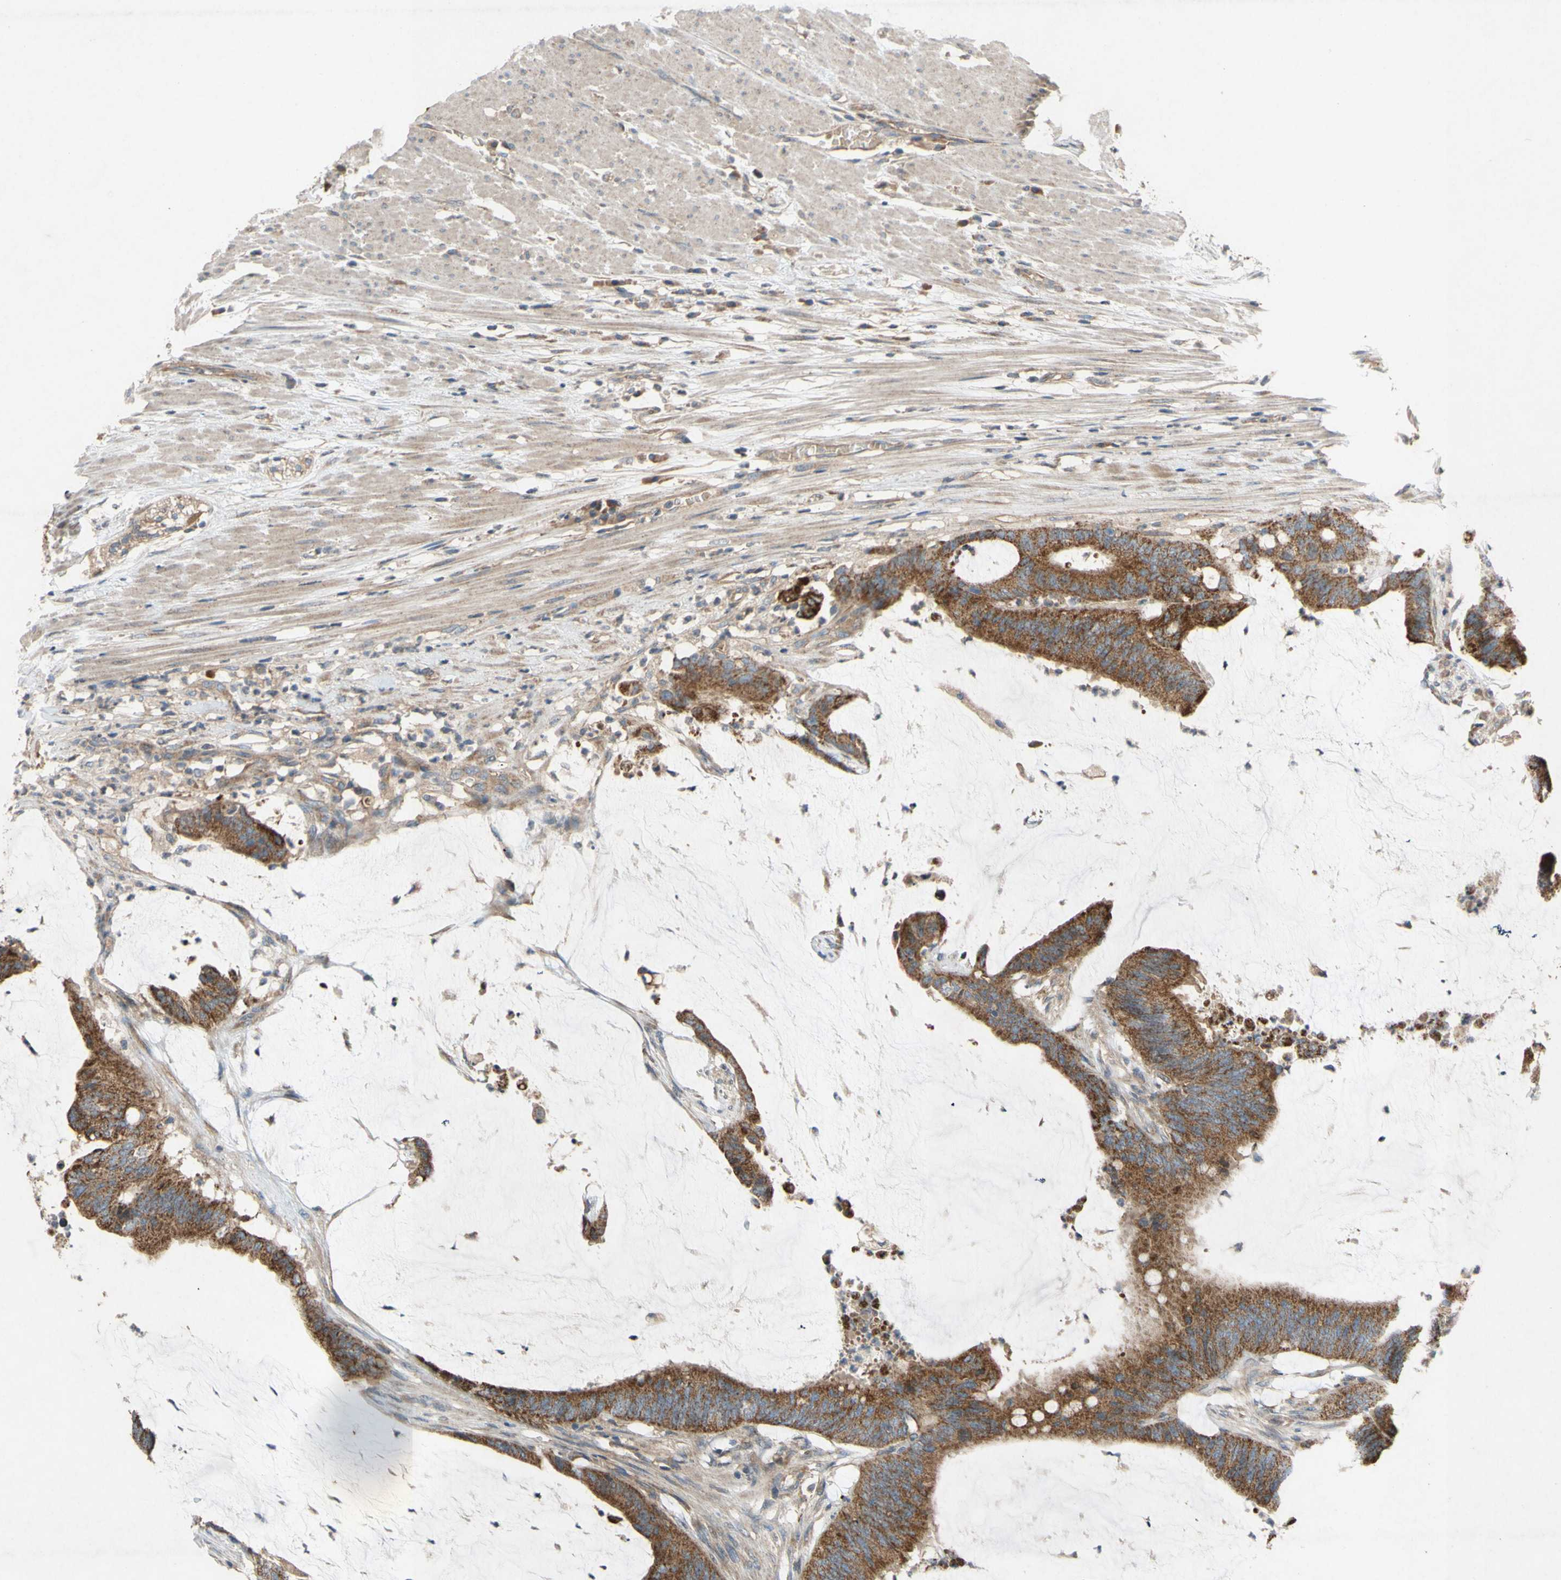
{"staining": {"intensity": "moderate", "quantity": ">75%", "location": "cytoplasmic/membranous"}, "tissue": "colorectal cancer", "cell_type": "Tumor cells", "image_type": "cancer", "snomed": [{"axis": "morphology", "description": "Adenocarcinoma, NOS"}, {"axis": "topography", "description": "Rectum"}], "caption": "There is medium levels of moderate cytoplasmic/membranous positivity in tumor cells of colorectal adenocarcinoma, as demonstrated by immunohistochemical staining (brown color).", "gene": "TST", "patient": {"sex": "female", "age": 66}}